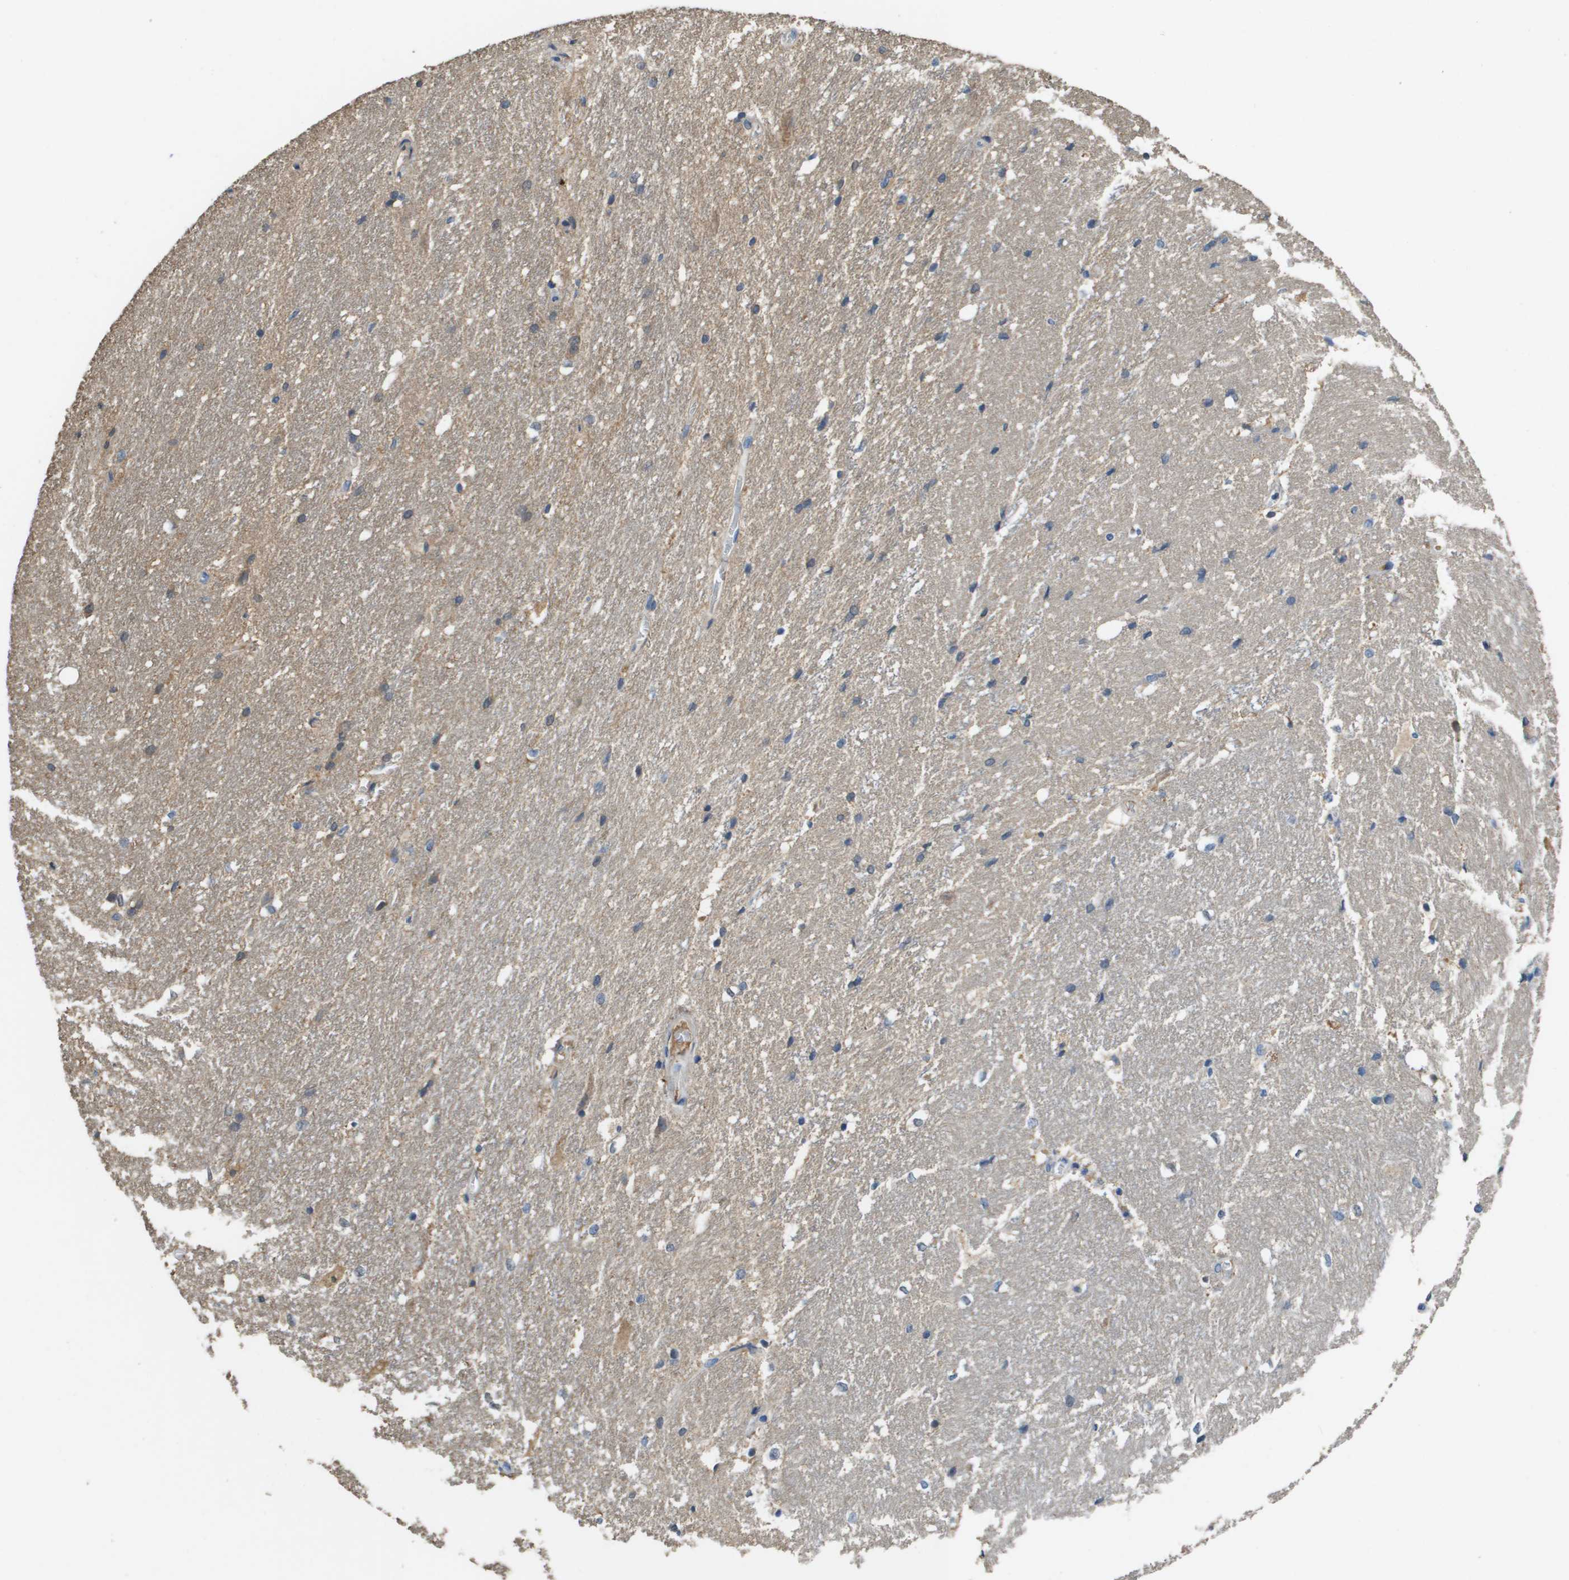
{"staining": {"intensity": "negative", "quantity": "none", "location": "none"}, "tissue": "hippocampus", "cell_type": "Glial cells", "image_type": "normal", "snomed": [{"axis": "morphology", "description": "Normal tissue, NOS"}, {"axis": "topography", "description": "Hippocampus"}], "caption": "Benign hippocampus was stained to show a protein in brown. There is no significant staining in glial cells. (Brightfield microscopy of DAB IHC at high magnification).", "gene": "FABP5", "patient": {"sex": "female", "age": 19}}